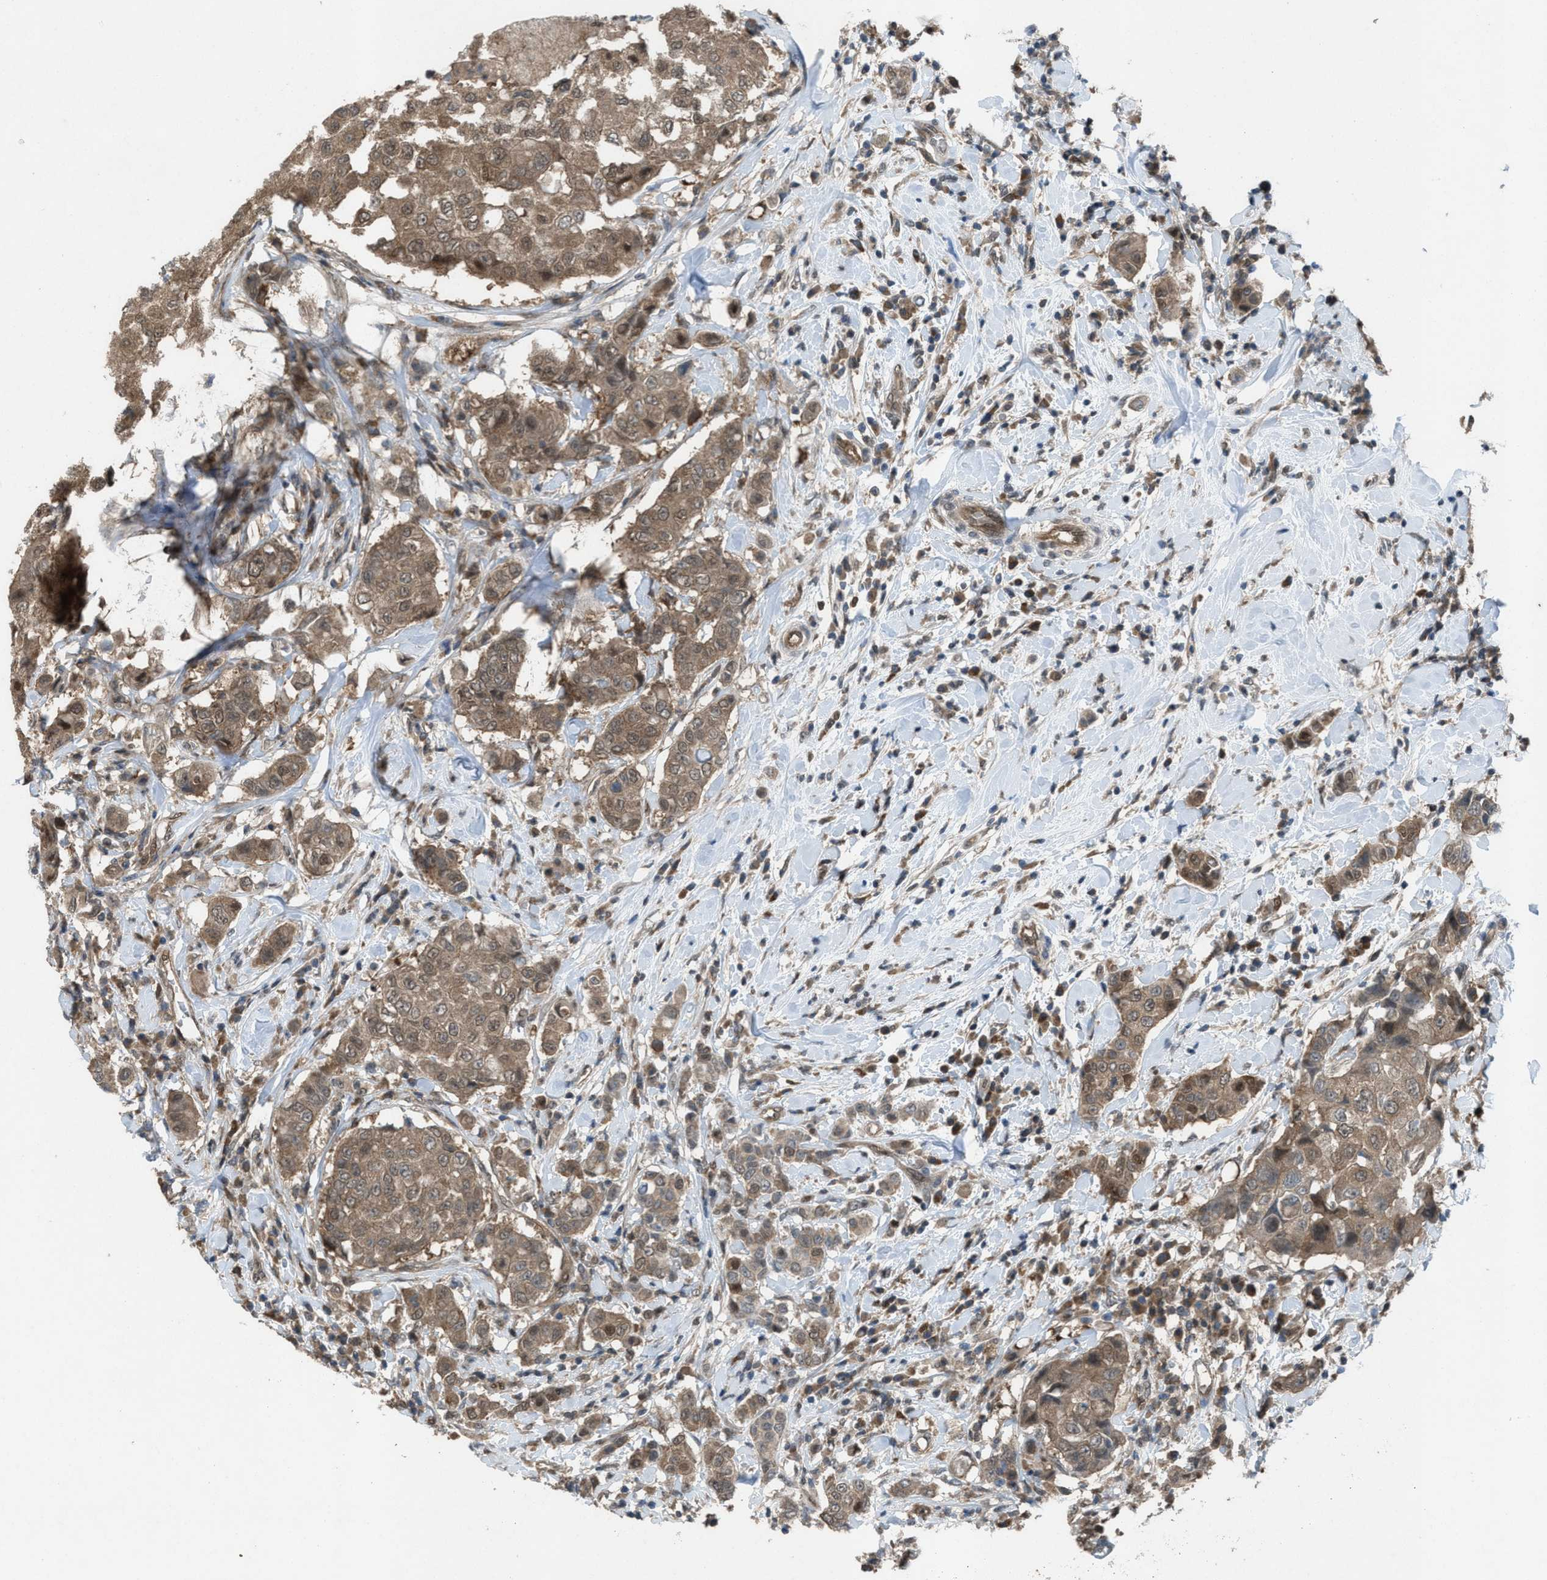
{"staining": {"intensity": "moderate", "quantity": ">75%", "location": "cytoplasmic/membranous"}, "tissue": "breast cancer", "cell_type": "Tumor cells", "image_type": "cancer", "snomed": [{"axis": "morphology", "description": "Duct carcinoma"}, {"axis": "topography", "description": "Breast"}], "caption": "Breast cancer tissue demonstrates moderate cytoplasmic/membranous staining in approximately >75% of tumor cells (IHC, brightfield microscopy, high magnification).", "gene": "PLAA", "patient": {"sex": "female", "age": 27}}